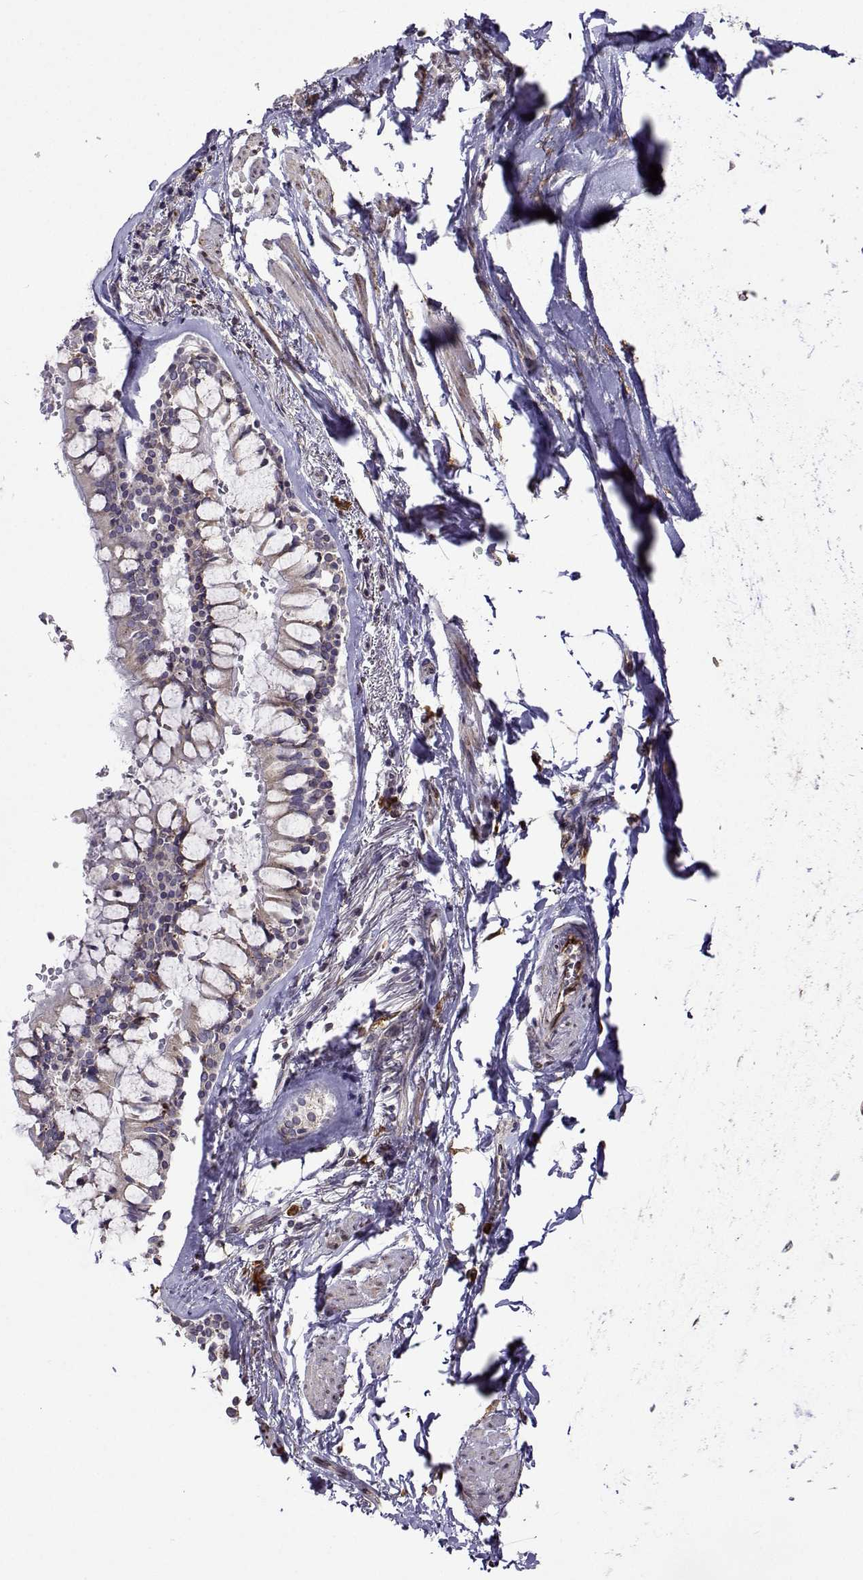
{"staining": {"intensity": "moderate", "quantity": "<25%", "location": "nuclear"}, "tissue": "adipose tissue", "cell_type": "Adipocytes", "image_type": "normal", "snomed": [{"axis": "morphology", "description": "Normal tissue, NOS"}, {"axis": "topography", "description": "Cartilage tissue"}, {"axis": "topography", "description": "Bronchus"}, {"axis": "topography", "description": "Peripheral nerve tissue"}], "caption": "This is an image of IHC staining of unremarkable adipose tissue, which shows moderate positivity in the nuclear of adipocytes.", "gene": "PGRMC2", "patient": {"sex": "male", "age": 67}}